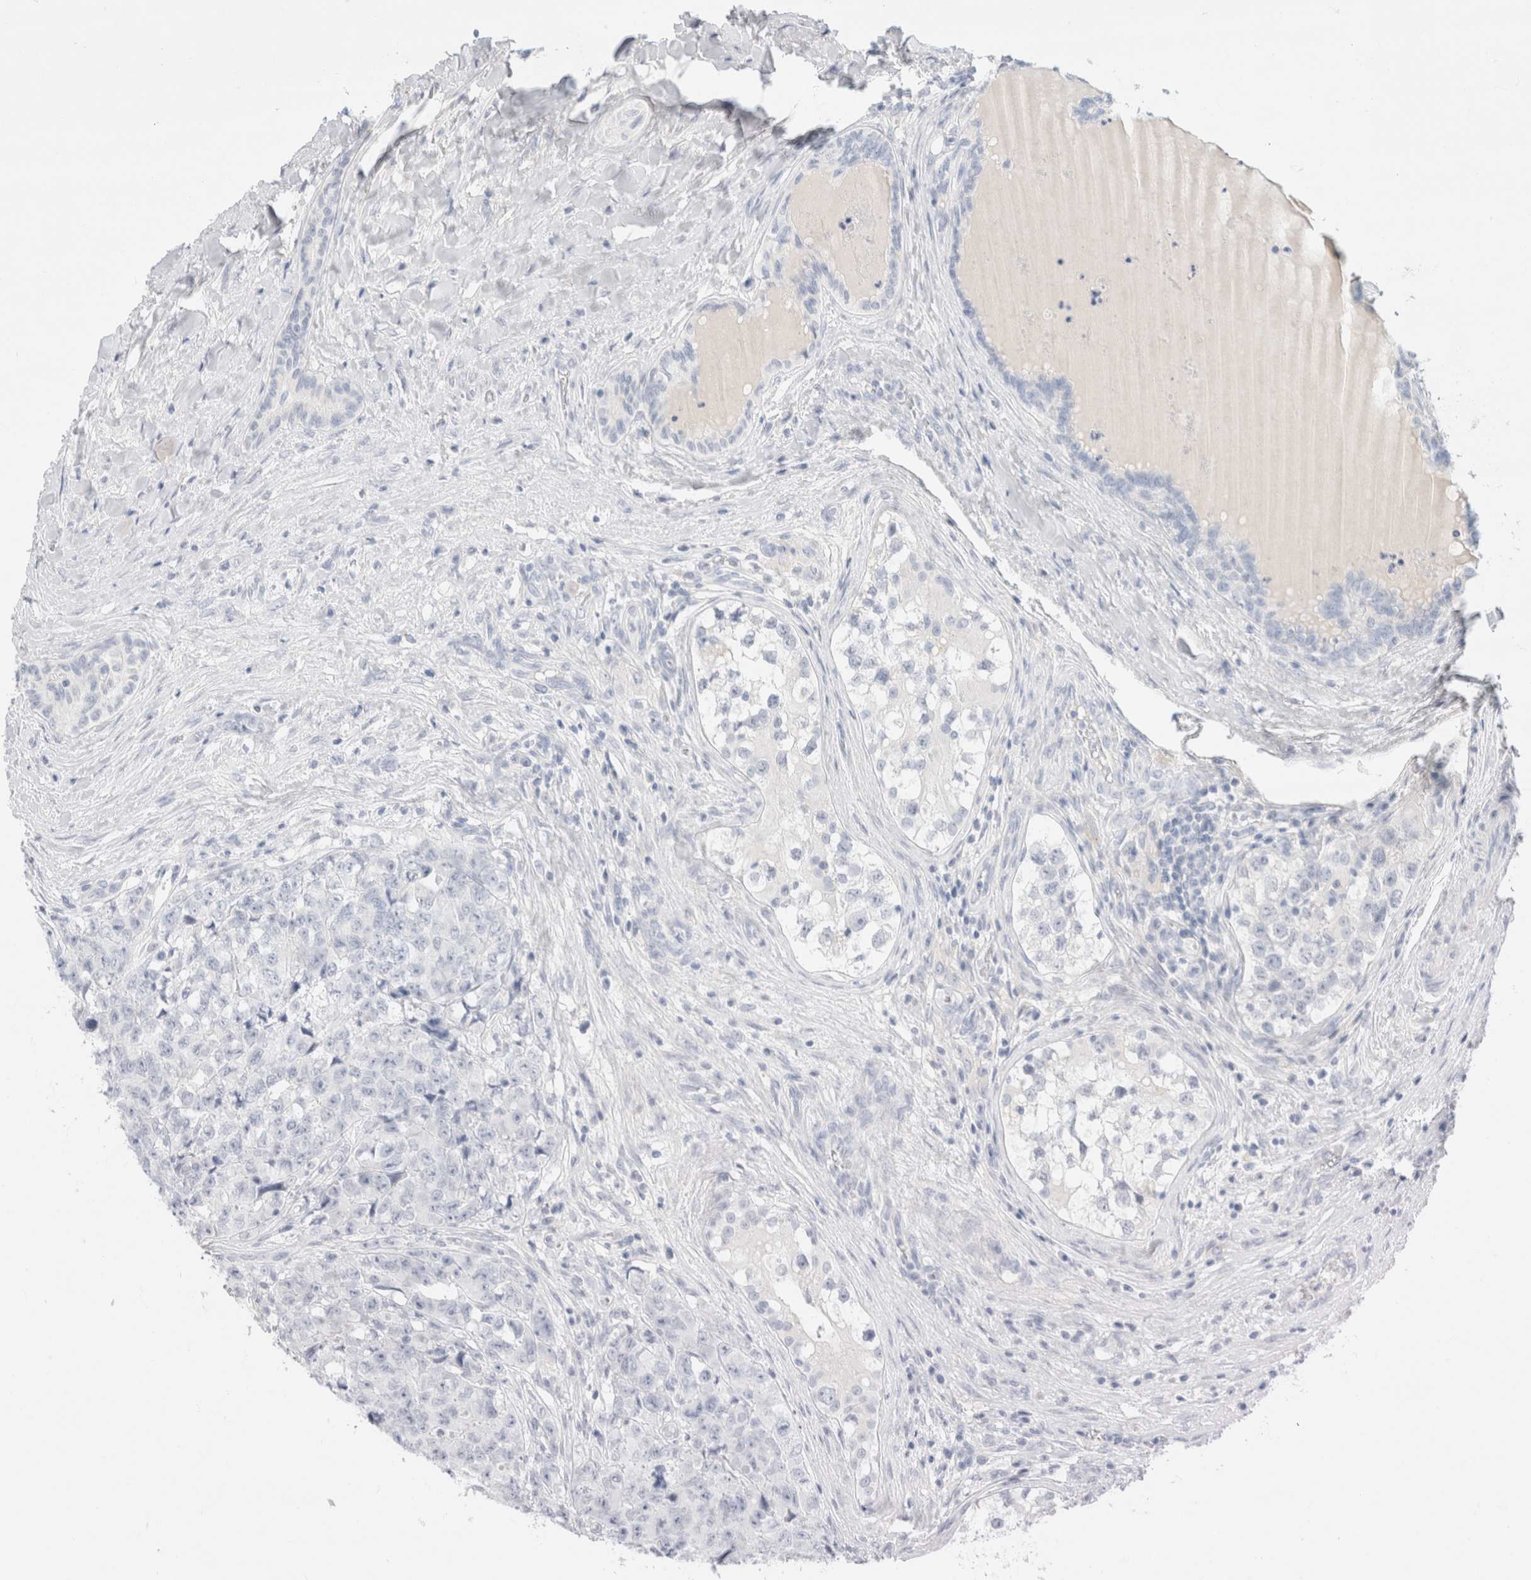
{"staining": {"intensity": "negative", "quantity": "none", "location": "none"}, "tissue": "testis cancer", "cell_type": "Tumor cells", "image_type": "cancer", "snomed": [{"axis": "morphology", "description": "Carcinoma, Embryonal, NOS"}, {"axis": "topography", "description": "Testis"}], "caption": "Tumor cells show no significant protein positivity in testis cancer.", "gene": "CPQ", "patient": {"sex": "male", "age": 28}}